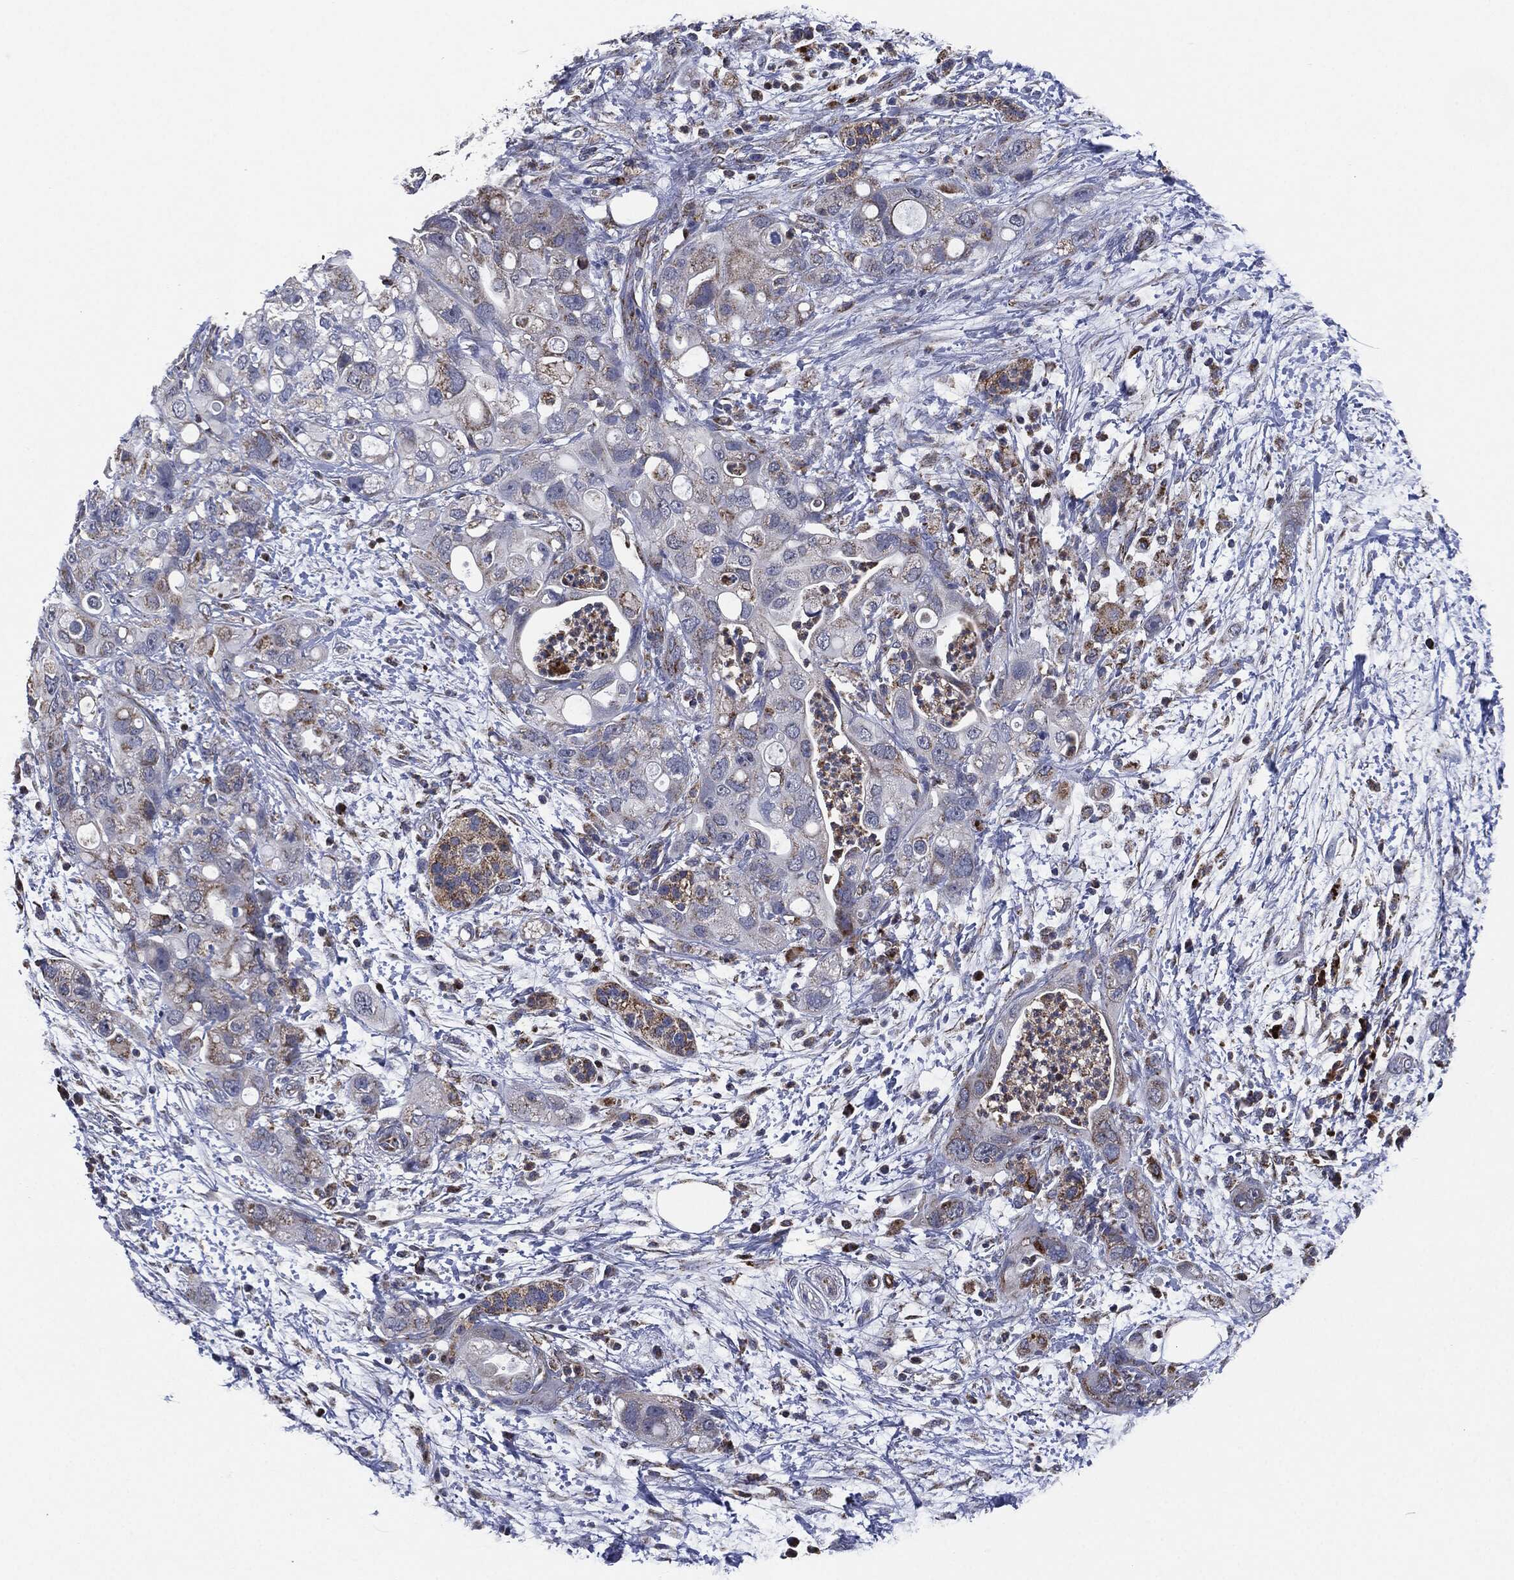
{"staining": {"intensity": "weak", "quantity": "25%-75%", "location": "cytoplasmic/membranous"}, "tissue": "pancreatic cancer", "cell_type": "Tumor cells", "image_type": "cancer", "snomed": [{"axis": "morphology", "description": "Adenocarcinoma, NOS"}, {"axis": "topography", "description": "Pancreas"}], "caption": "DAB immunohistochemical staining of pancreatic adenocarcinoma shows weak cytoplasmic/membranous protein staining in about 25%-75% of tumor cells.", "gene": "NDUFV2", "patient": {"sex": "female", "age": 72}}